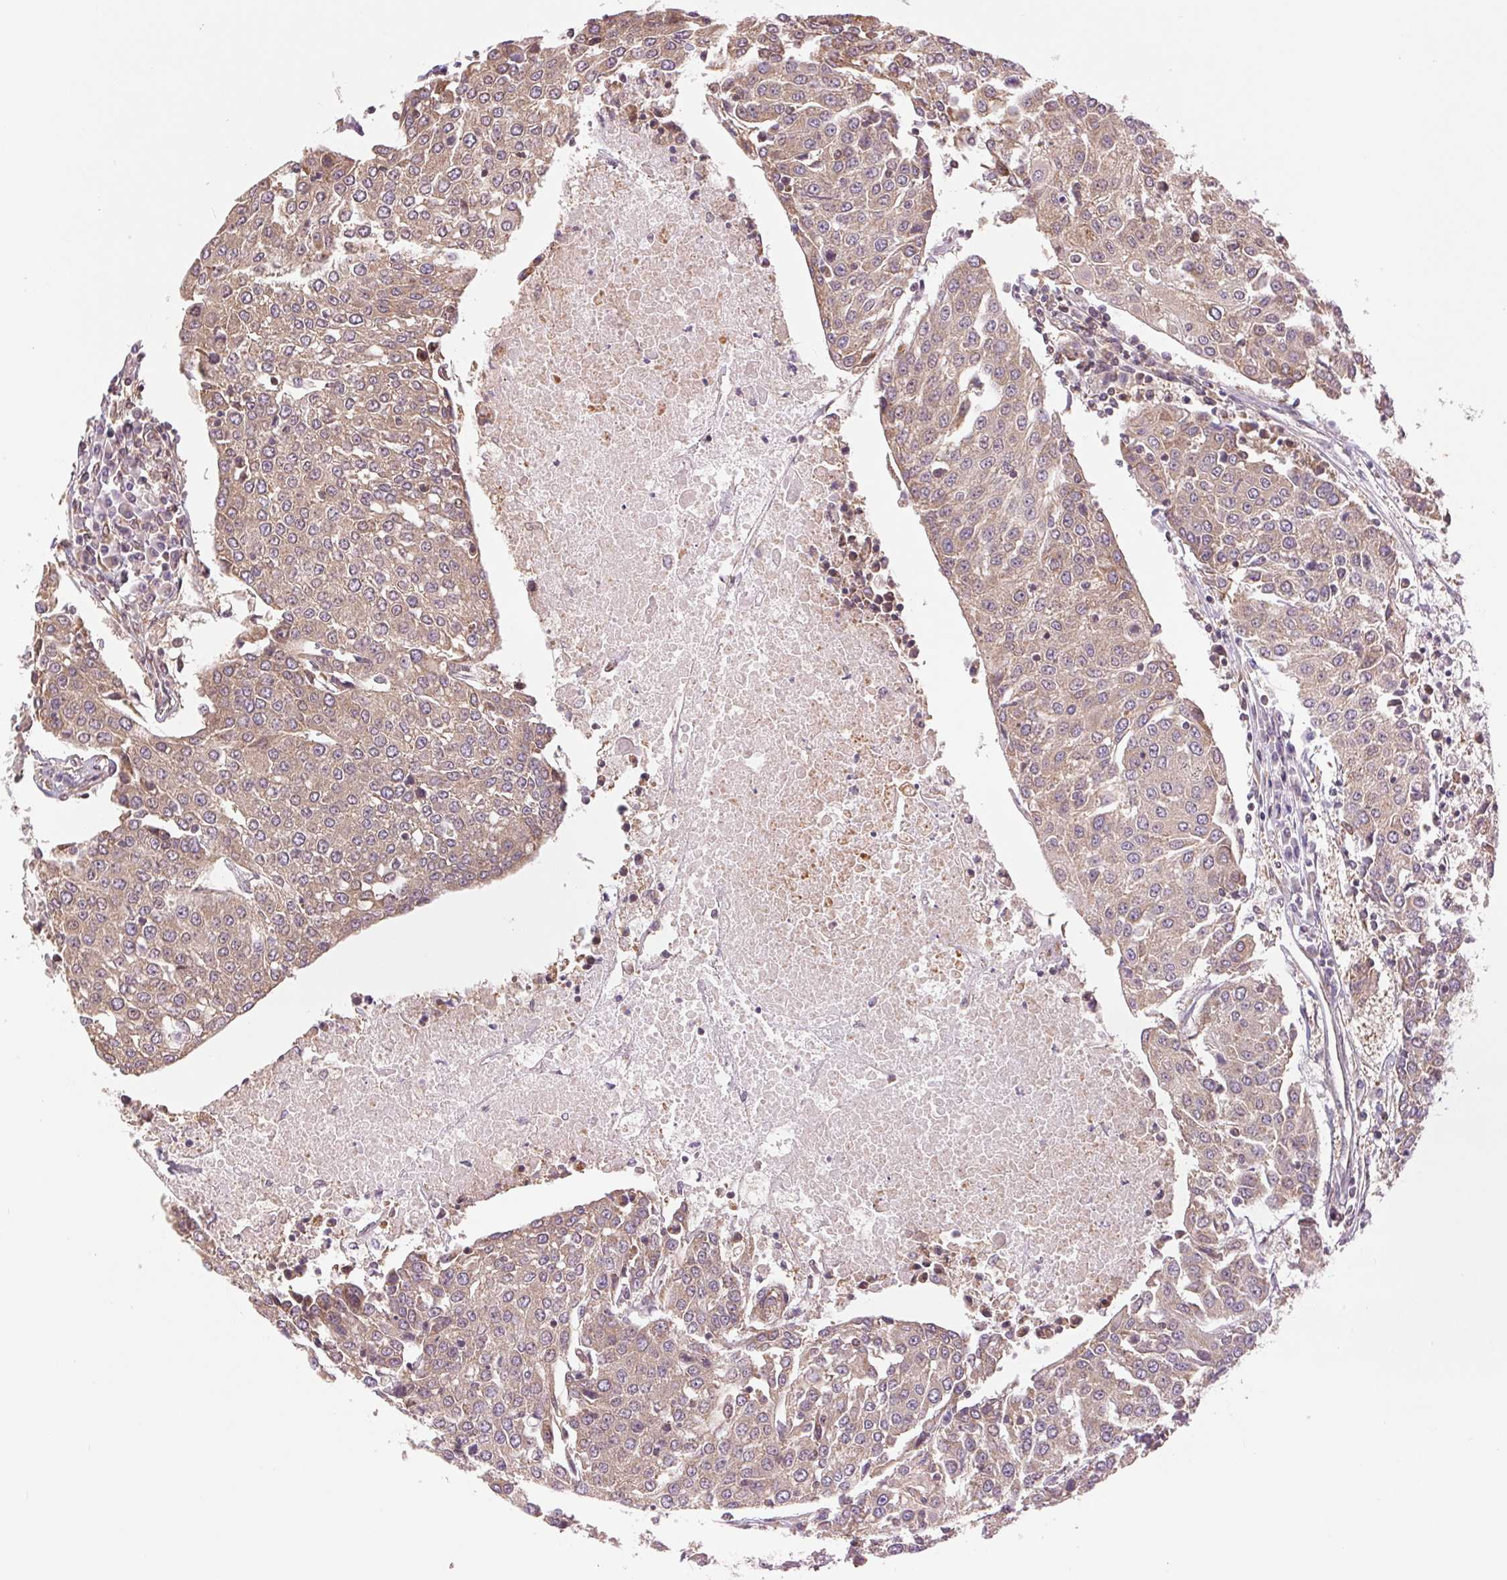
{"staining": {"intensity": "weak", "quantity": ">75%", "location": "cytoplasmic/membranous"}, "tissue": "urothelial cancer", "cell_type": "Tumor cells", "image_type": "cancer", "snomed": [{"axis": "morphology", "description": "Urothelial carcinoma, High grade"}, {"axis": "topography", "description": "Urinary bladder"}], "caption": "Protein expression analysis of urothelial cancer displays weak cytoplasmic/membranous staining in about >75% of tumor cells.", "gene": "BTF3L4", "patient": {"sex": "female", "age": 85}}